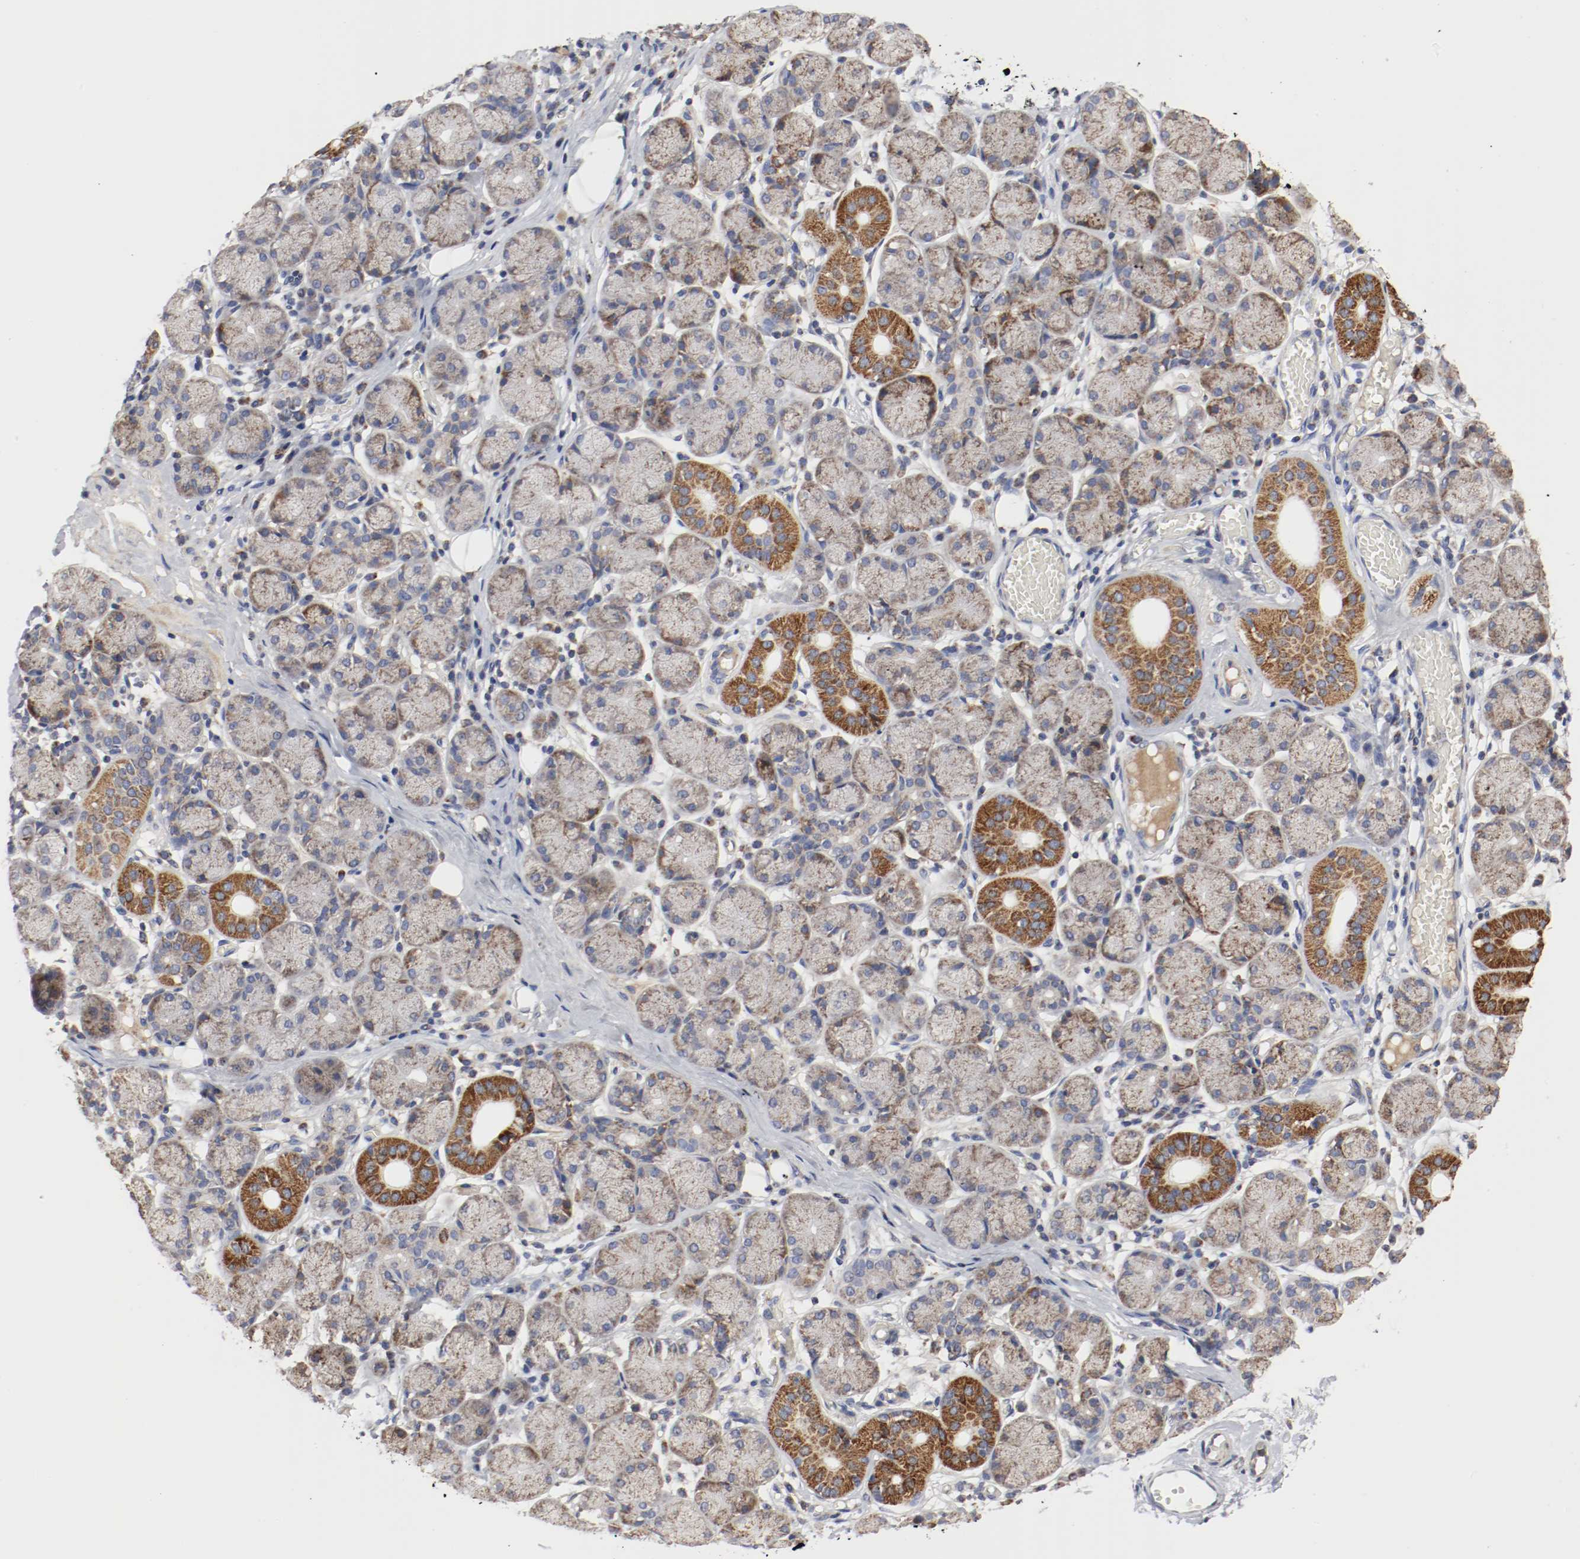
{"staining": {"intensity": "weak", "quantity": ">75%", "location": "cytoplasmic/membranous"}, "tissue": "salivary gland", "cell_type": "Glandular cells", "image_type": "normal", "snomed": [{"axis": "morphology", "description": "Normal tissue, NOS"}, {"axis": "topography", "description": "Salivary gland"}], "caption": "IHC of normal human salivary gland shows low levels of weak cytoplasmic/membranous positivity in about >75% of glandular cells.", "gene": "AFG3L2", "patient": {"sex": "female", "age": 24}}